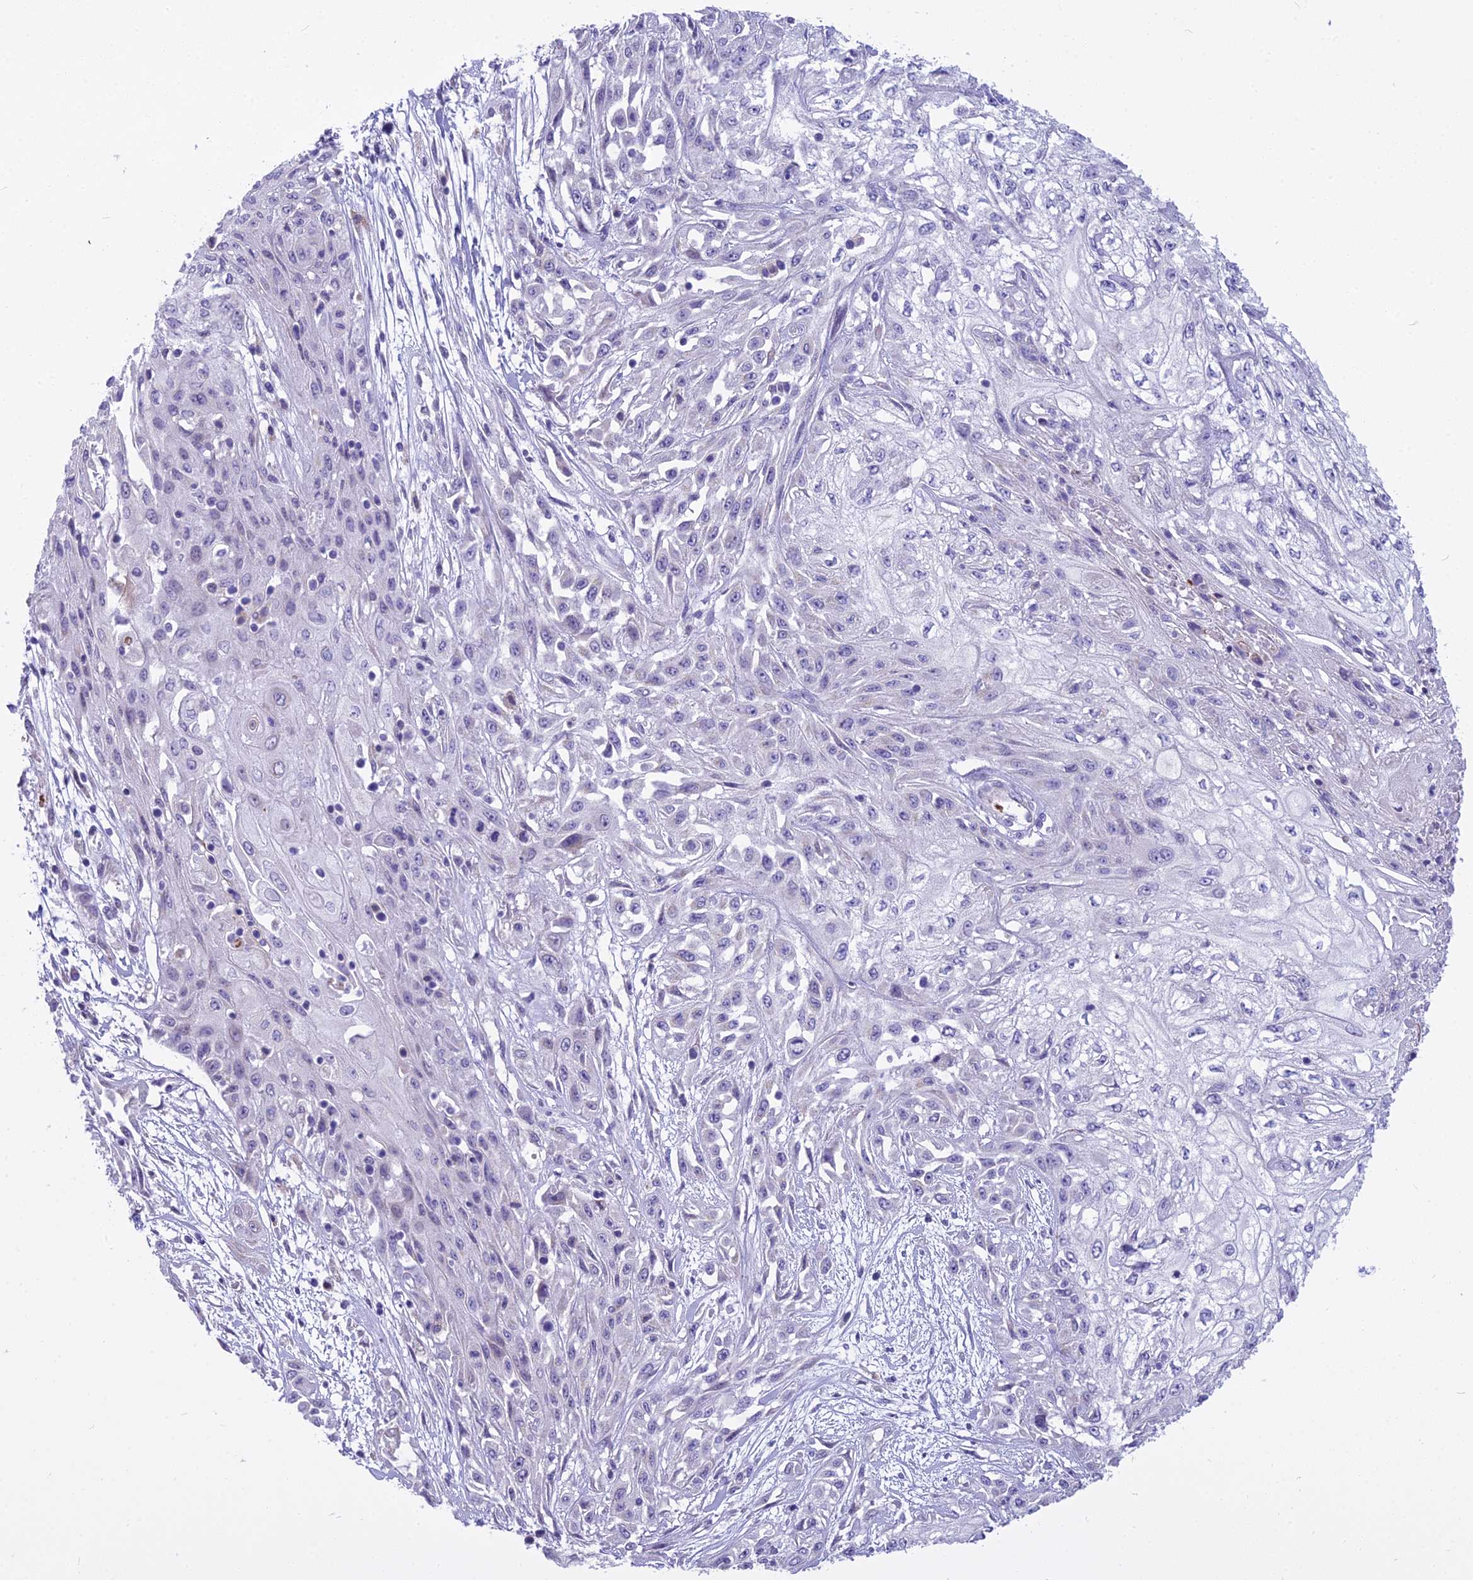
{"staining": {"intensity": "negative", "quantity": "none", "location": "none"}, "tissue": "skin cancer", "cell_type": "Tumor cells", "image_type": "cancer", "snomed": [{"axis": "morphology", "description": "Squamous cell carcinoma, NOS"}, {"axis": "morphology", "description": "Squamous cell carcinoma, metastatic, NOS"}, {"axis": "topography", "description": "Skin"}, {"axis": "topography", "description": "Lymph node"}], "caption": "Metastatic squamous cell carcinoma (skin) stained for a protein using immunohistochemistry displays no expression tumor cells.", "gene": "PCDHB14", "patient": {"sex": "male", "age": 75}}